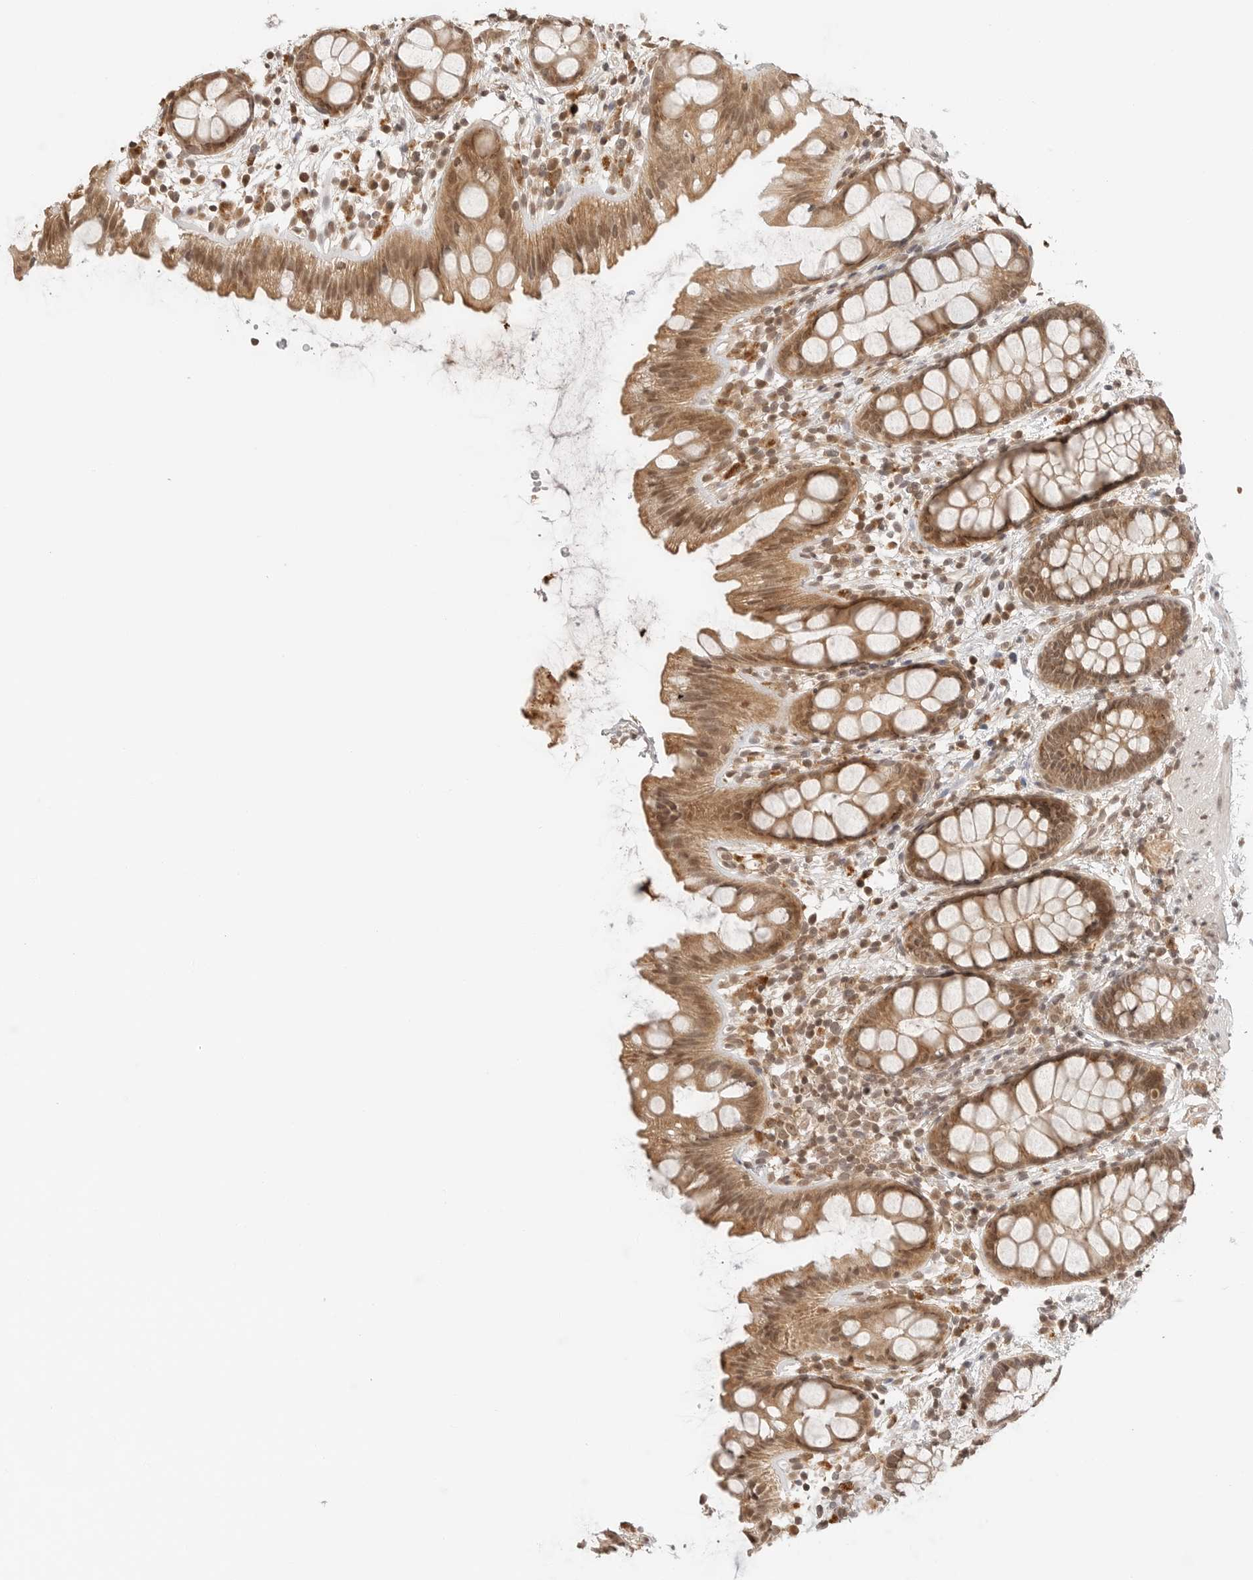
{"staining": {"intensity": "moderate", "quantity": ">75%", "location": "cytoplasmic/membranous,nuclear"}, "tissue": "rectum", "cell_type": "Glandular cells", "image_type": "normal", "snomed": [{"axis": "morphology", "description": "Normal tissue, NOS"}, {"axis": "topography", "description": "Rectum"}], "caption": "Immunohistochemistry (DAB (3,3'-diaminobenzidine)) staining of benign human rectum displays moderate cytoplasmic/membranous,nuclear protein positivity in approximately >75% of glandular cells. The staining was performed using DAB to visualize the protein expression in brown, while the nuclei were stained in blue with hematoxylin (Magnification: 20x).", "gene": "GPR34", "patient": {"sex": "female", "age": 65}}